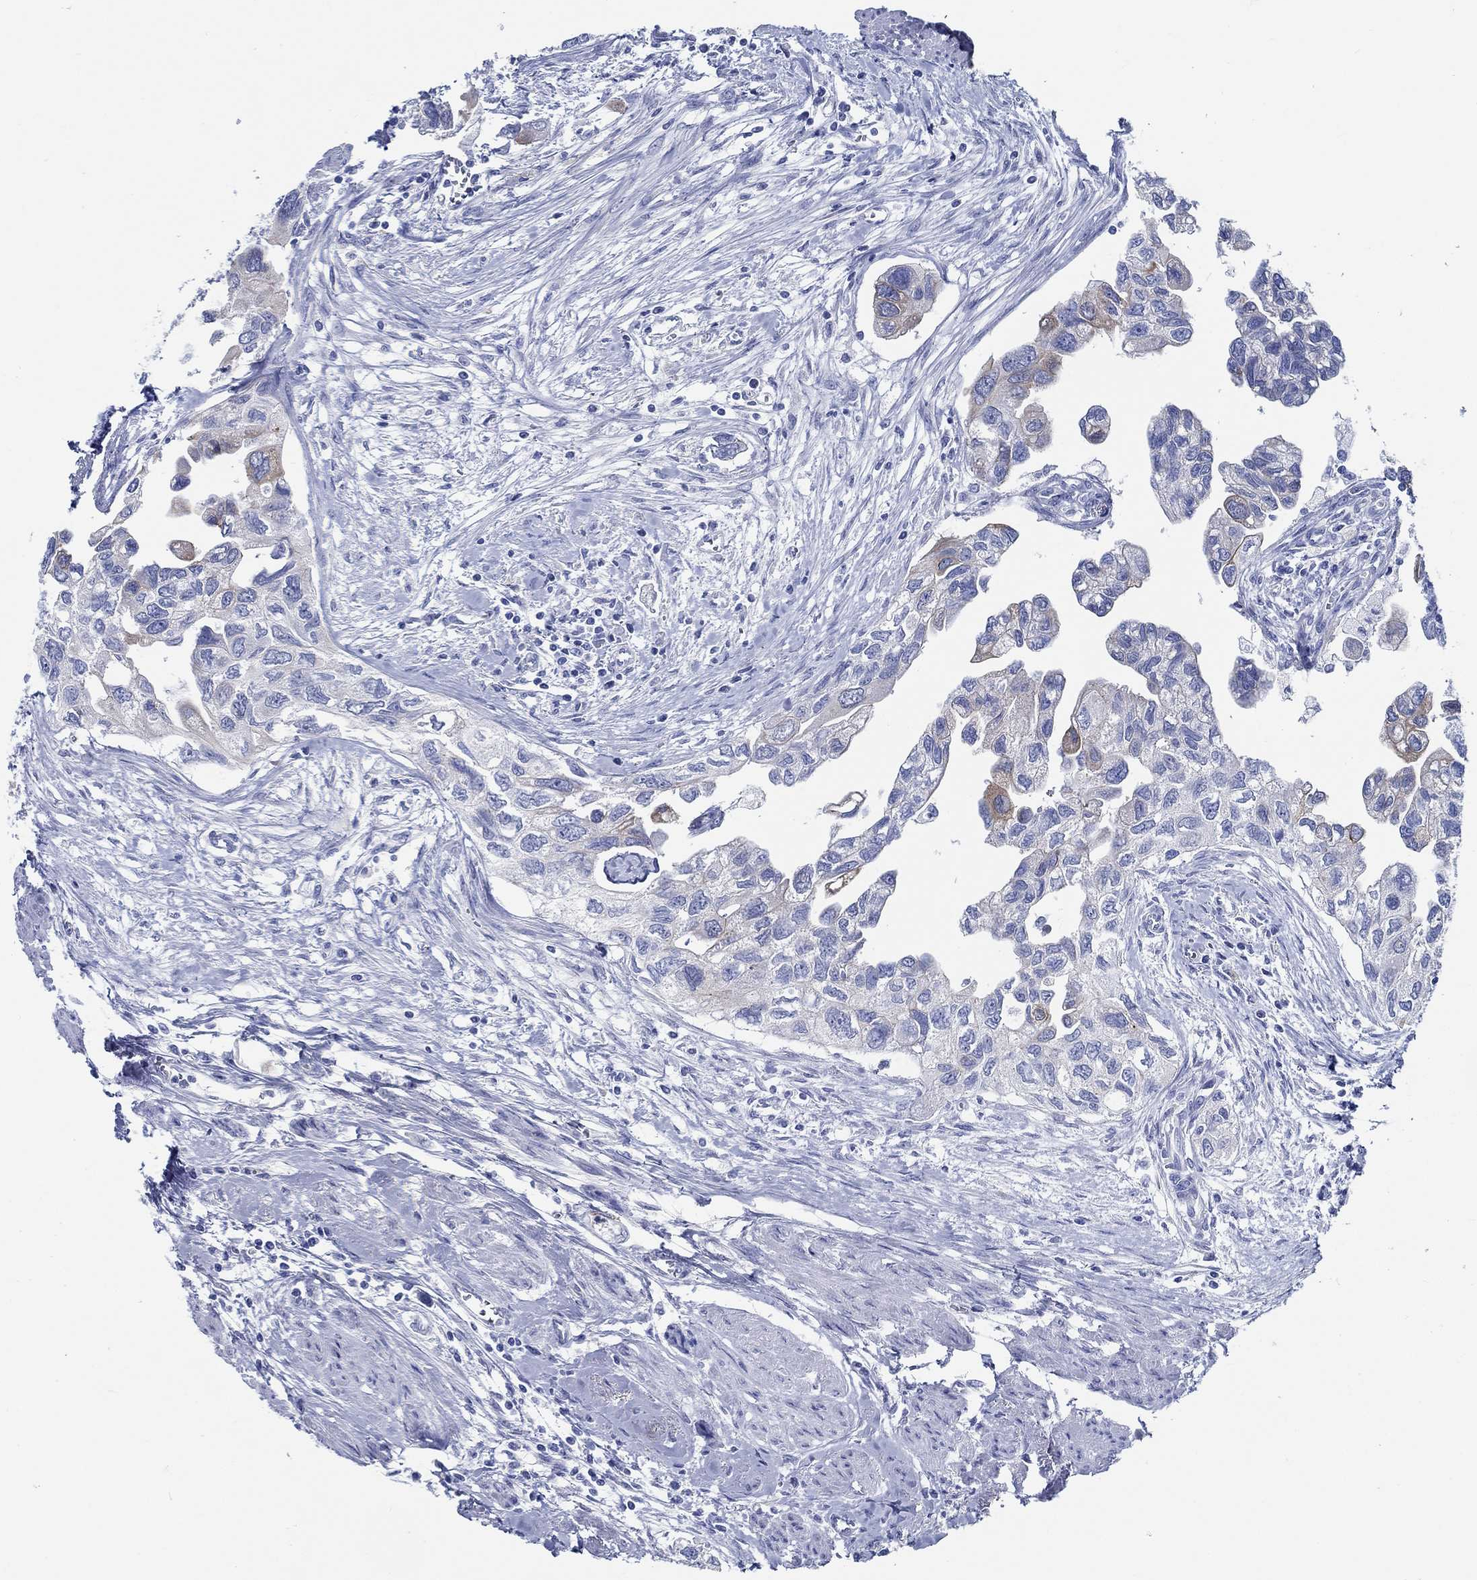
{"staining": {"intensity": "moderate", "quantity": "<25%", "location": "cytoplasmic/membranous"}, "tissue": "urothelial cancer", "cell_type": "Tumor cells", "image_type": "cancer", "snomed": [{"axis": "morphology", "description": "Urothelial carcinoma, High grade"}, {"axis": "topography", "description": "Urinary bladder"}], "caption": "DAB (3,3'-diaminobenzidine) immunohistochemical staining of high-grade urothelial carcinoma displays moderate cytoplasmic/membranous protein expression in approximately <25% of tumor cells.", "gene": "RD3L", "patient": {"sex": "male", "age": 59}}